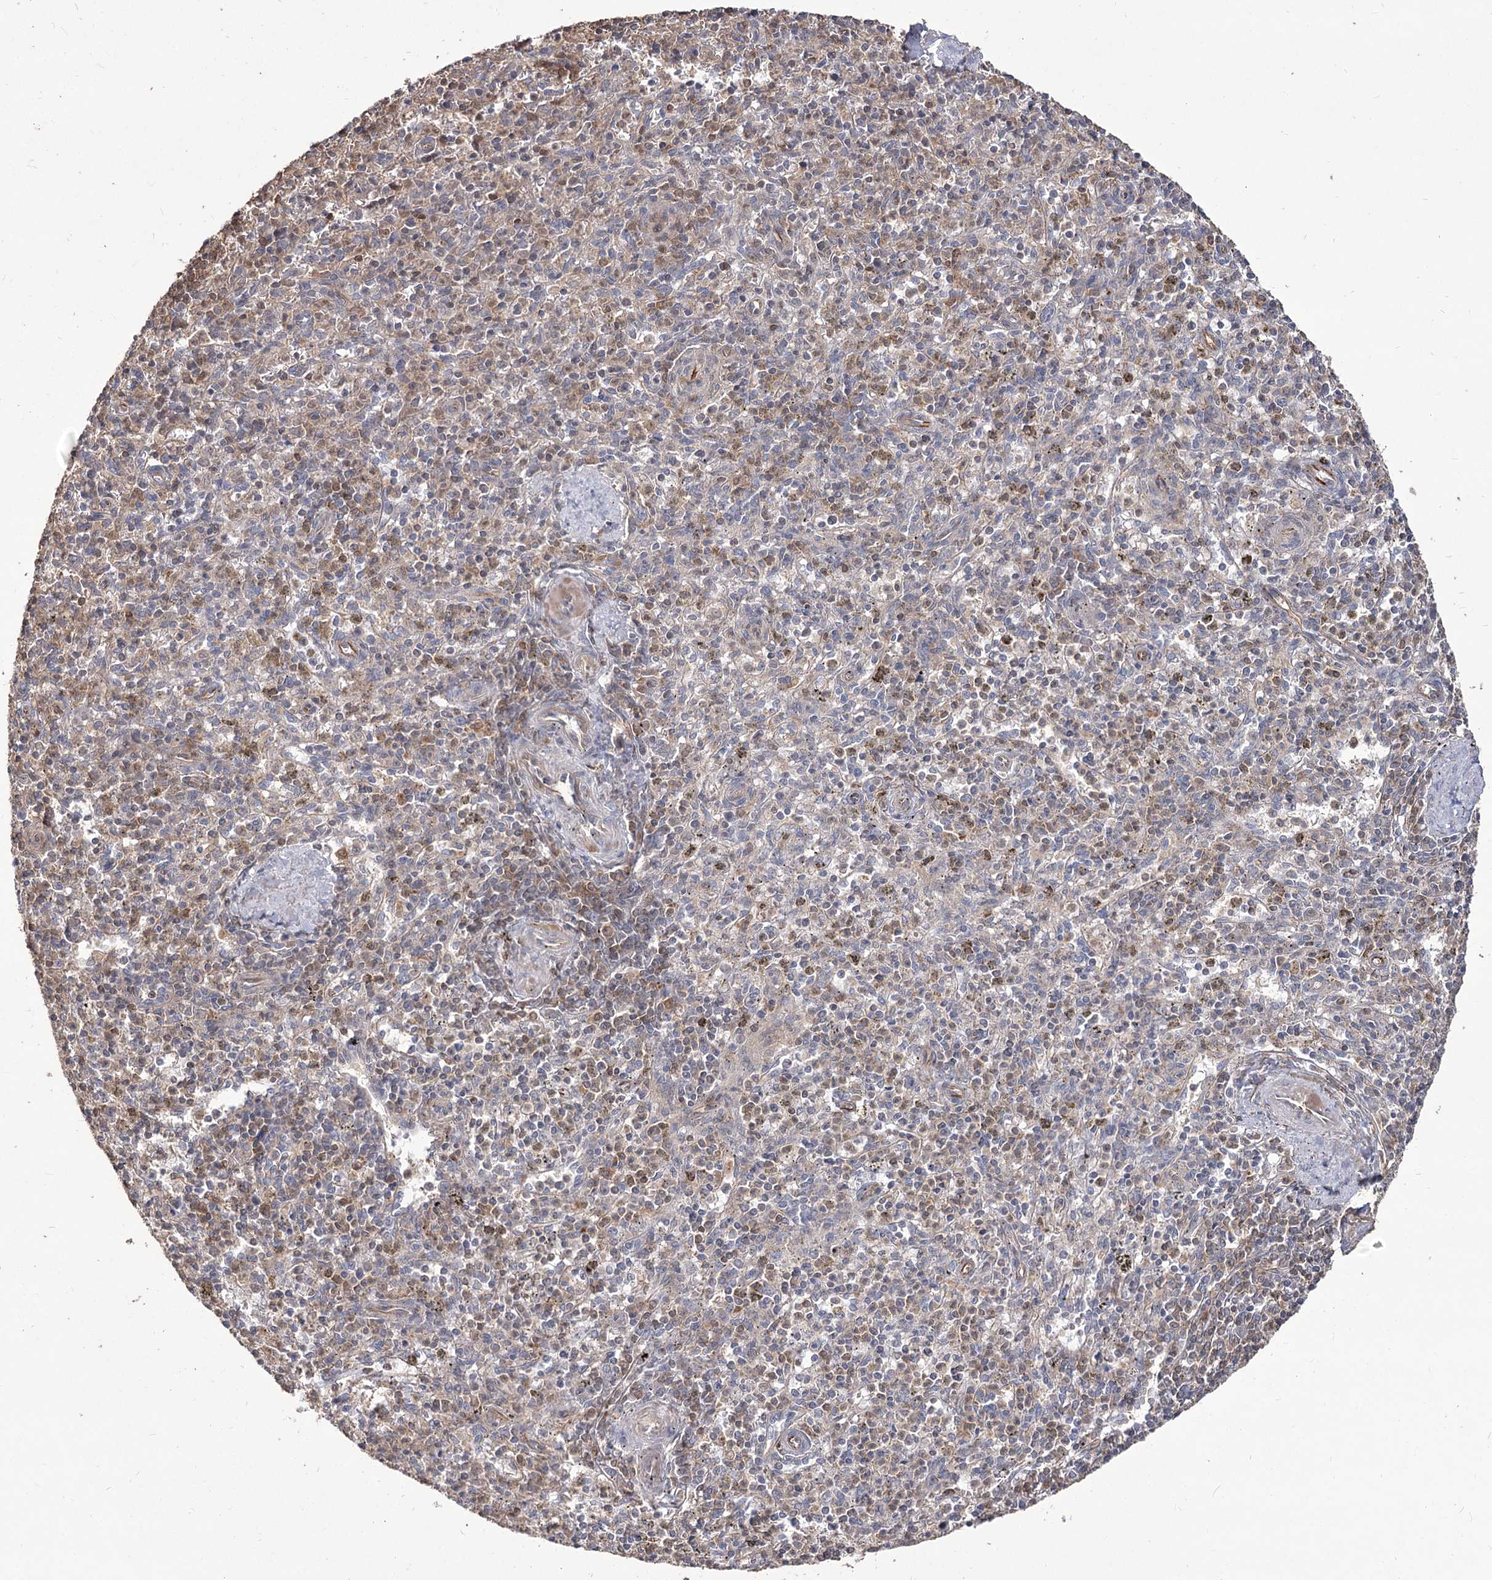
{"staining": {"intensity": "moderate", "quantity": "<25%", "location": "cytoplasmic/membranous"}, "tissue": "spleen", "cell_type": "Cells in red pulp", "image_type": "normal", "snomed": [{"axis": "morphology", "description": "Normal tissue, NOS"}, {"axis": "topography", "description": "Spleen"}], "caption": "Immunohistochemistry (IHC) image of normal spleen: spleen stained using immunohistochemistry demonstrates low levels of moderate protein expression localized specifically in the cytoplasmic/membranous of cells in red pulp, appearing as a cytoplasmic/membranous brown color.", "gene": "STK17B", "patient": {"sex": "male", "age": 72}}